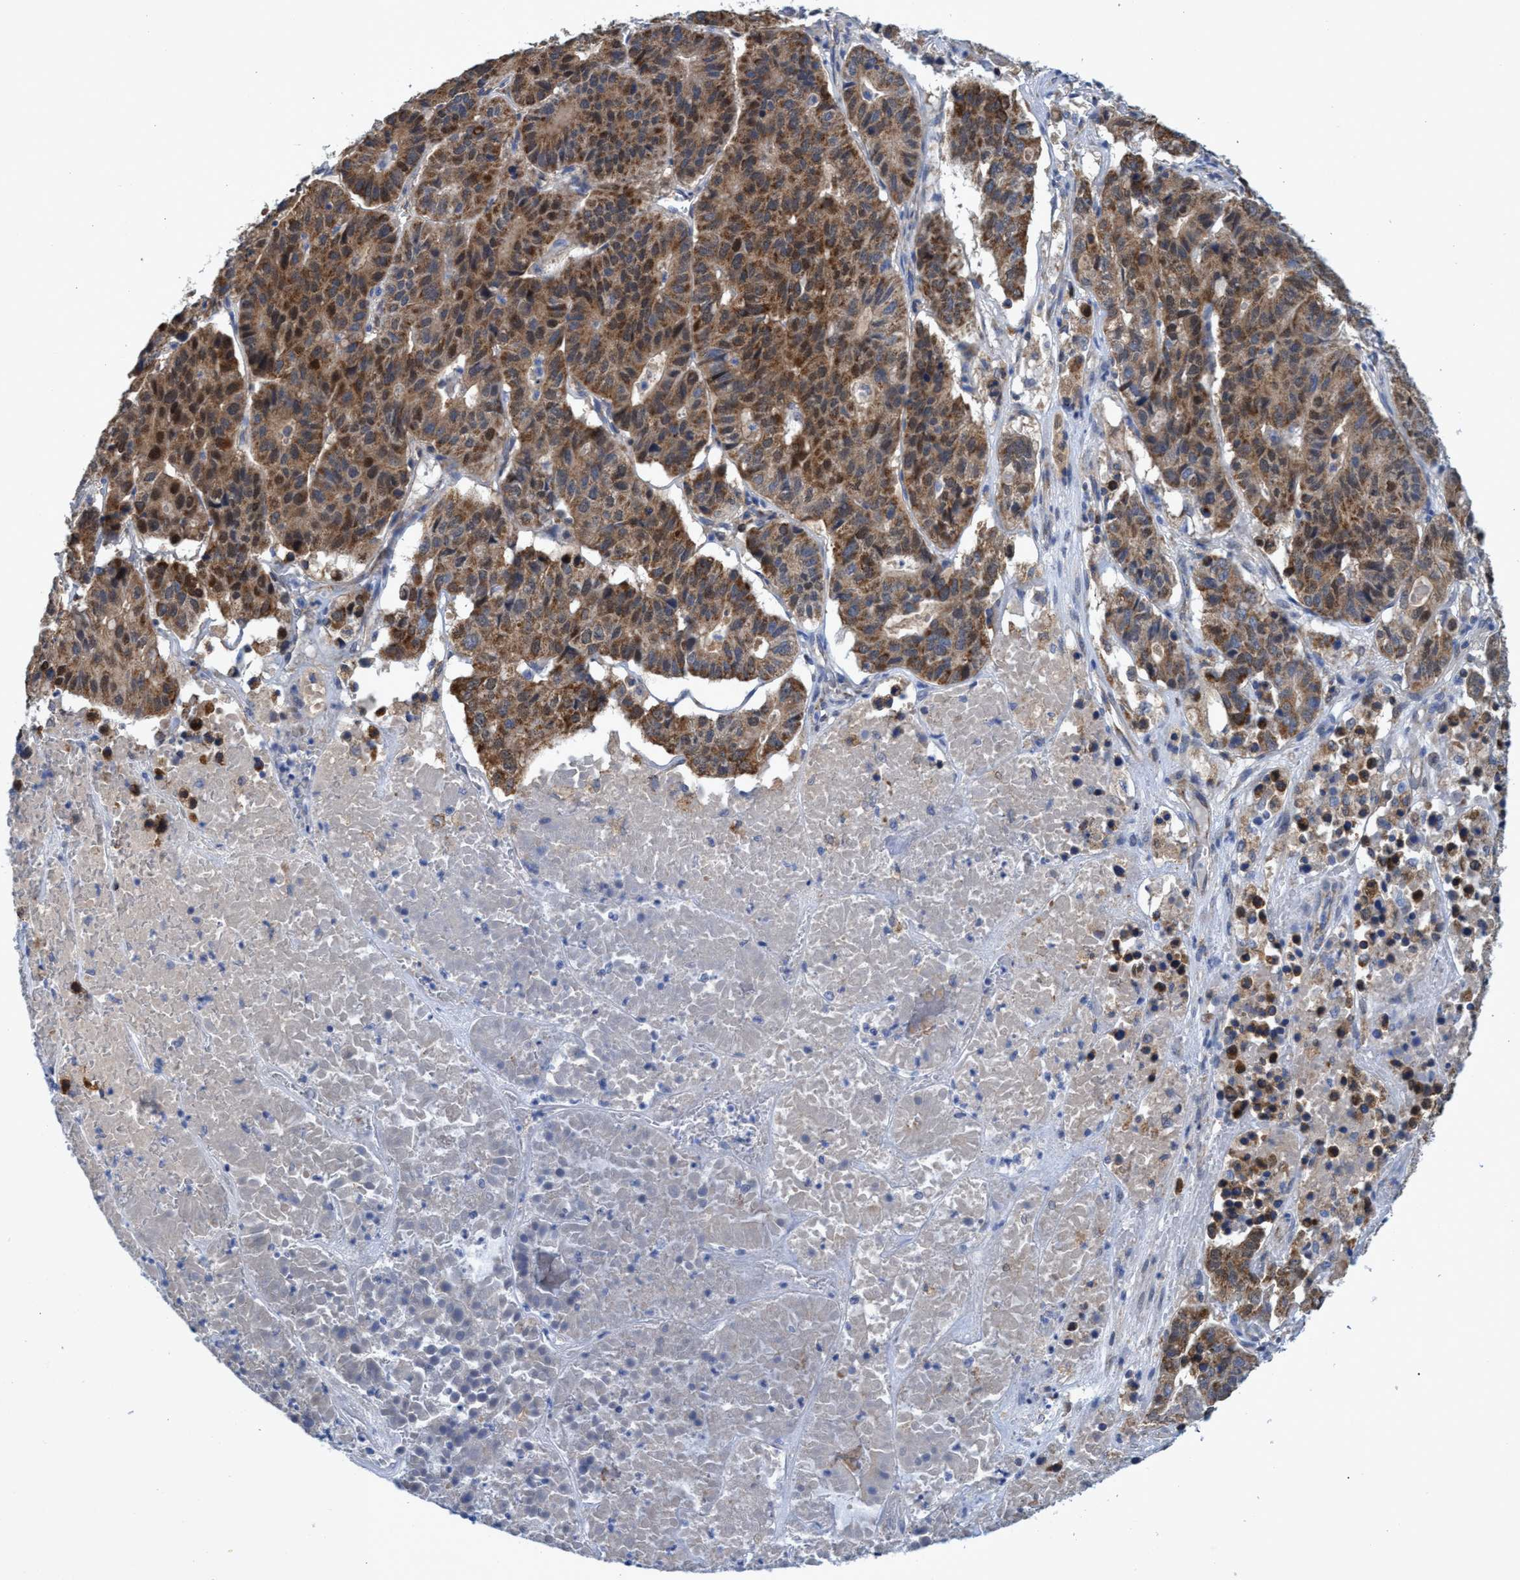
{"staining": {"intensity": "moderate", "quantity": ">75%", "location": "cytoplasmic/membranous"}, "tissue": "pancreatic cancer", "cell_type": "Tumor cells", "image_type": "cancer", "snomed": [{"axis": "morphology", "description": "Adenocarcinoma, NOS"}, {"axis": "topography", "description": "Pancreas"}], "caption": "Adenocarcinoma (pancreatic) stained with a protein marker shows moderate staining in tumor cells.", "gene": "CRYZ", "patient": {"sex": "male", "age": 50}}